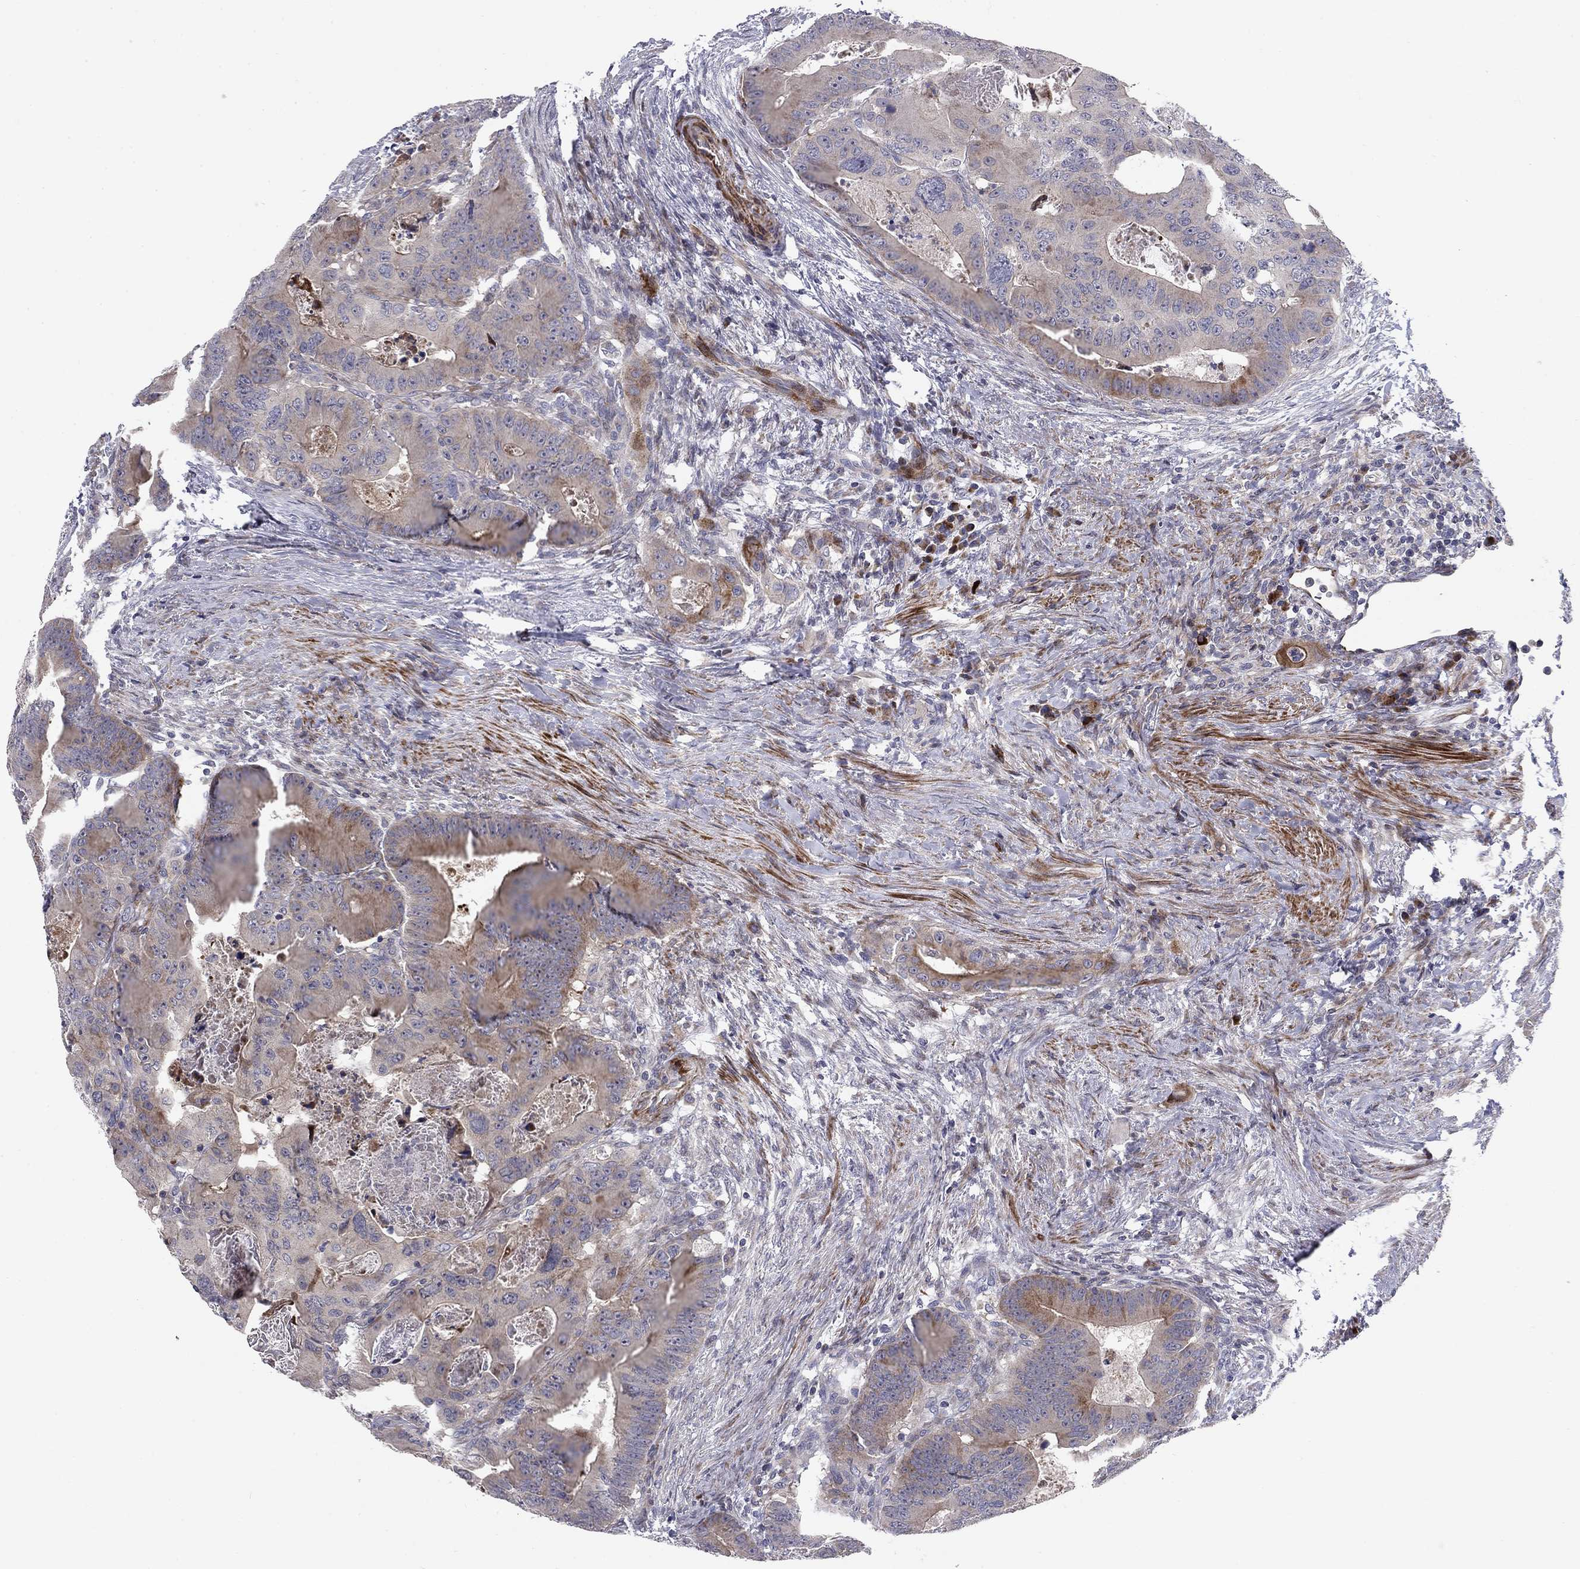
{"staining": {"intensity": "strong", "quantity": "<25%", "location": "cytoplasmic/membranous"}, "tissue": "colorectal cancer", "cell_type": "Tumor cells", "image_type": "cancer", "snomed": [{"axis": "morphology", "description": "Adenocarcinoma, NOS"}, {"axis": "topography", "description": "Rectum"}], "caption": "Protein expression analysis of colorectal adenocarcinoma reveals strong cytoplasmic/membranous expression in approximately <25% of tumor cells.", "gene": "MIOS", "patient": {"sex": "male", "age": 64}}